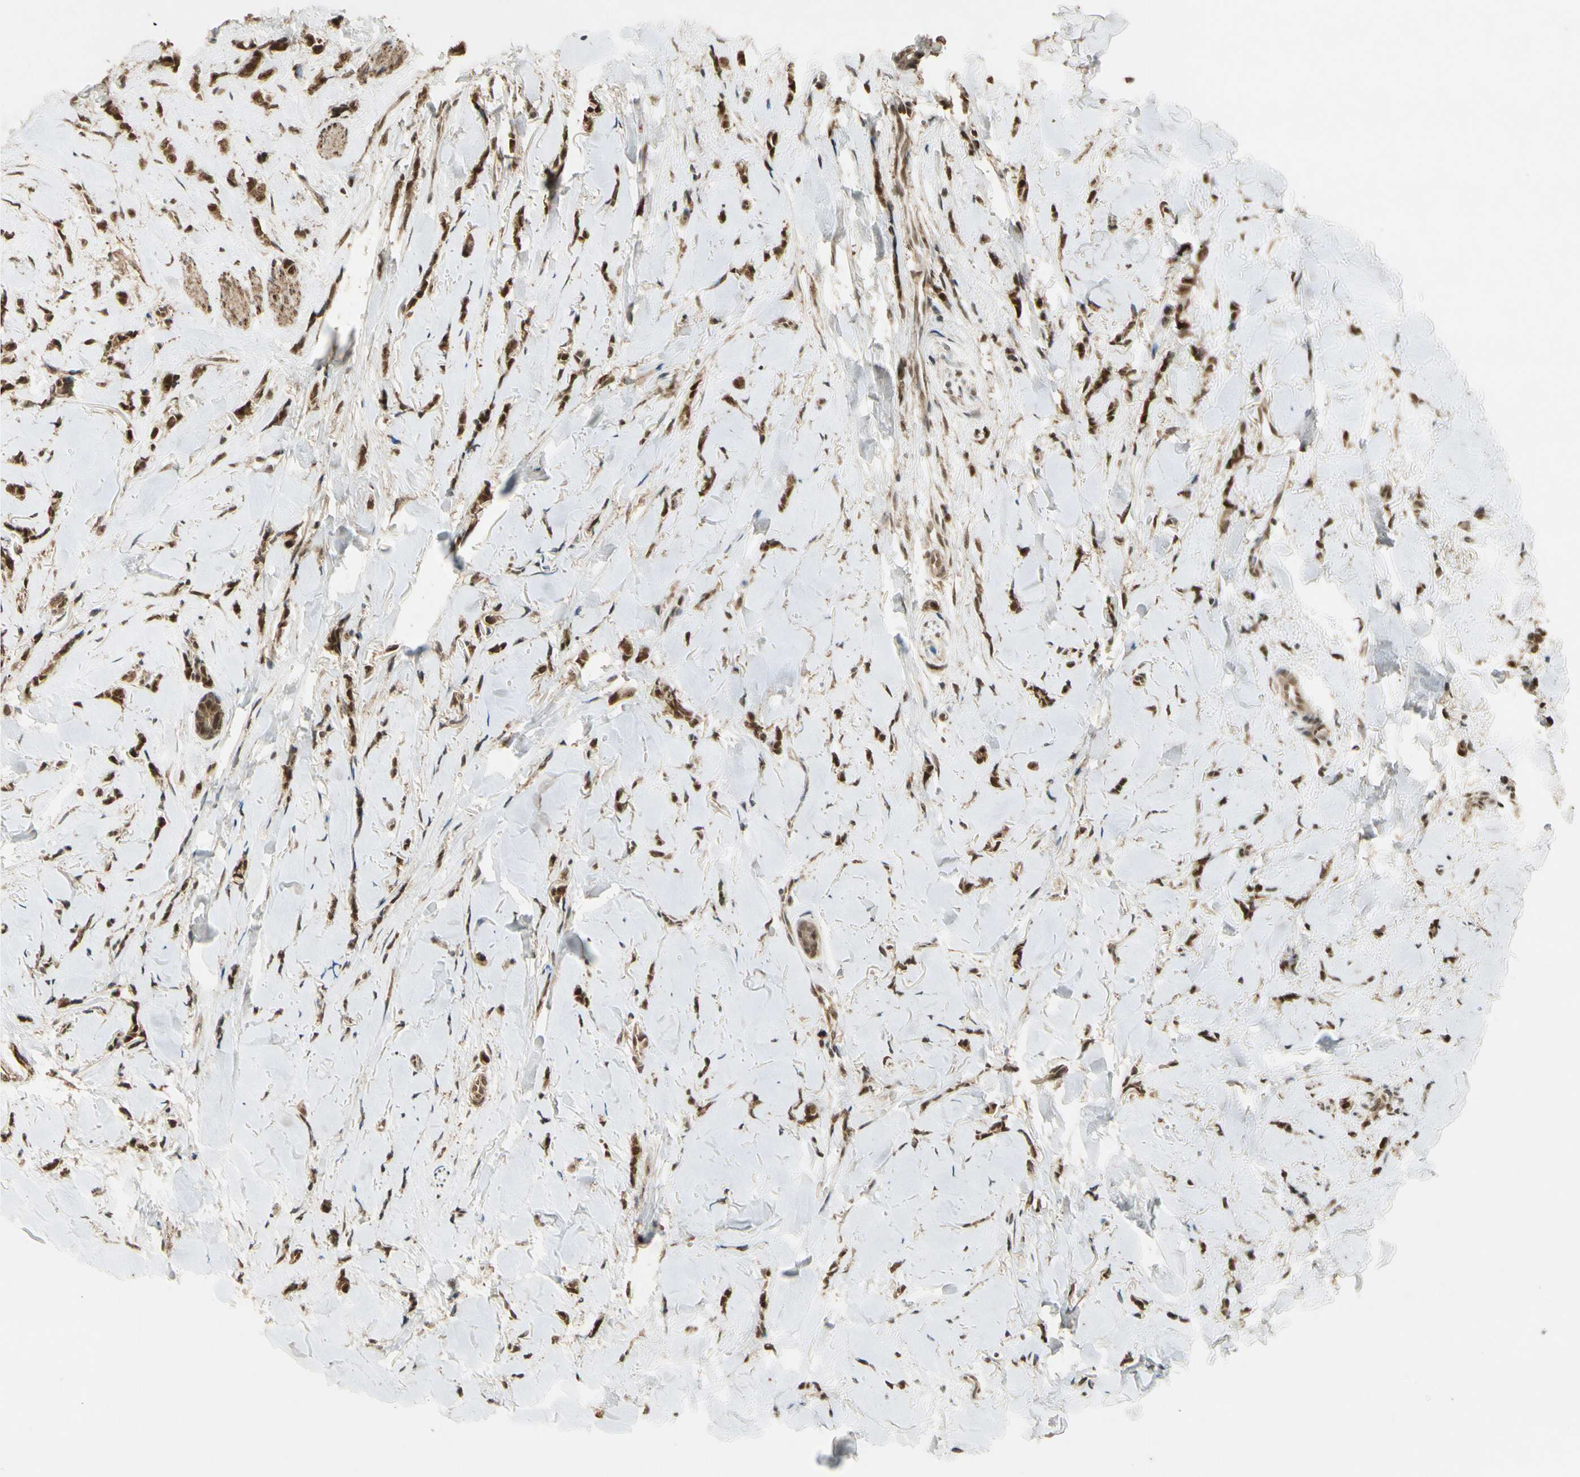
{"staining": {"intensity": "strong", "quantity": ">75%", "location": "cytoplasmic/membranous,nuclear"}, "tissue": "breast cancer", "cell_type": "Tumor cells", "image_type": "cancer", "snomed": [{"axis": "morphology", "description": "Lobular carcinoma"}, {"axis": "topography", "description": "Skin"}, {"axis": "topography", "description": "Breast"}], "caption": "Strong cytoplasmic/membranous and nuclear staining is present in about >75% of tumor cells in breast lobular carcinoma.", "gene": "ZNF135", "patient": {"sex": "female", "age": 46}}